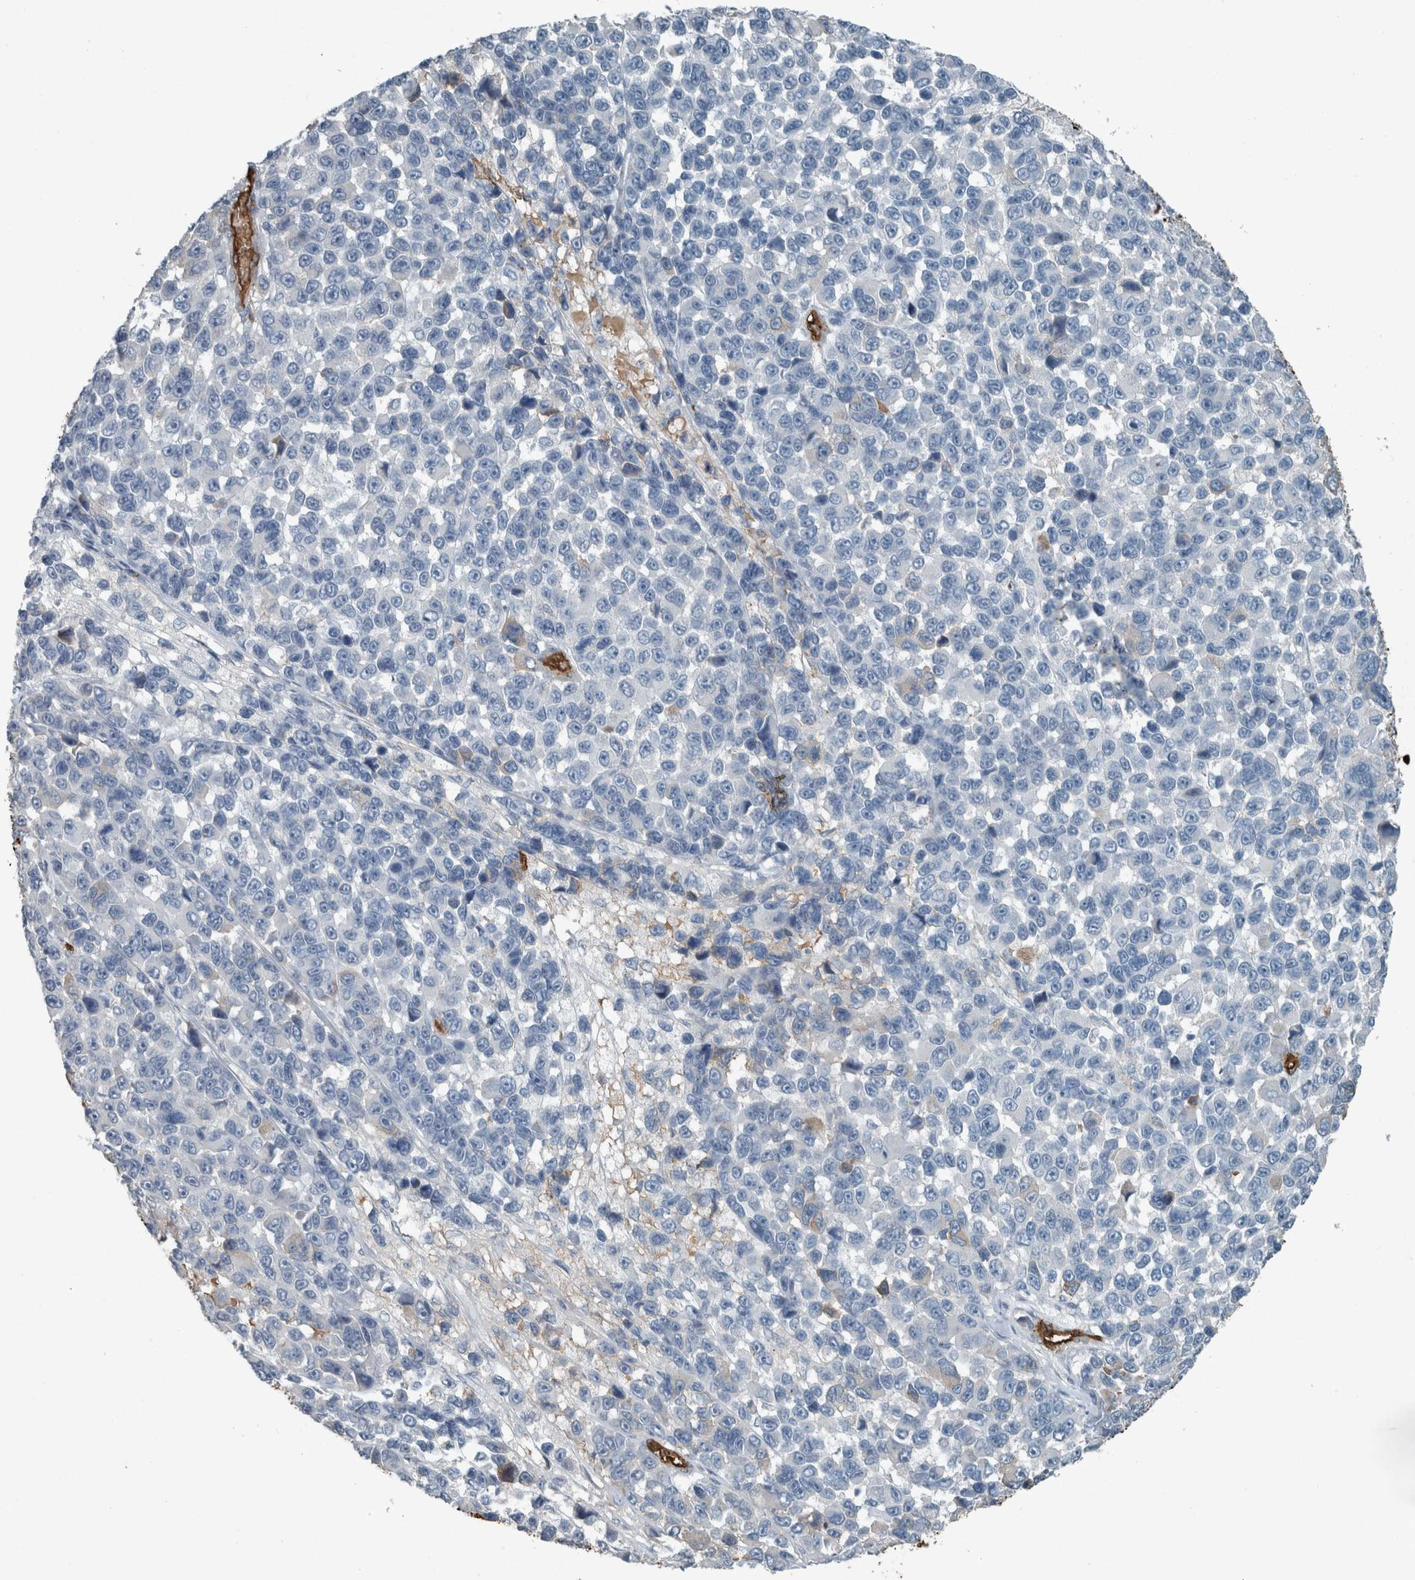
{"staining": {"intensity": "negative", "quantity": "none", "location": "none"}, "tissue": "melanoma", "cell_type": "Tumor cells", "image_type": "cancer", "snomed": [{"axis": "morphology", "description": "Malignant melanoma, NOS"}, {"axis": "topography", "description": "Skin"}], "caption": "The histopathology image demonstrates no staining of tumor cells in melanoma. (DAB IHC, high magnification).", "gene": "LBP", "patient": {"sex": "male", "age": 53}}